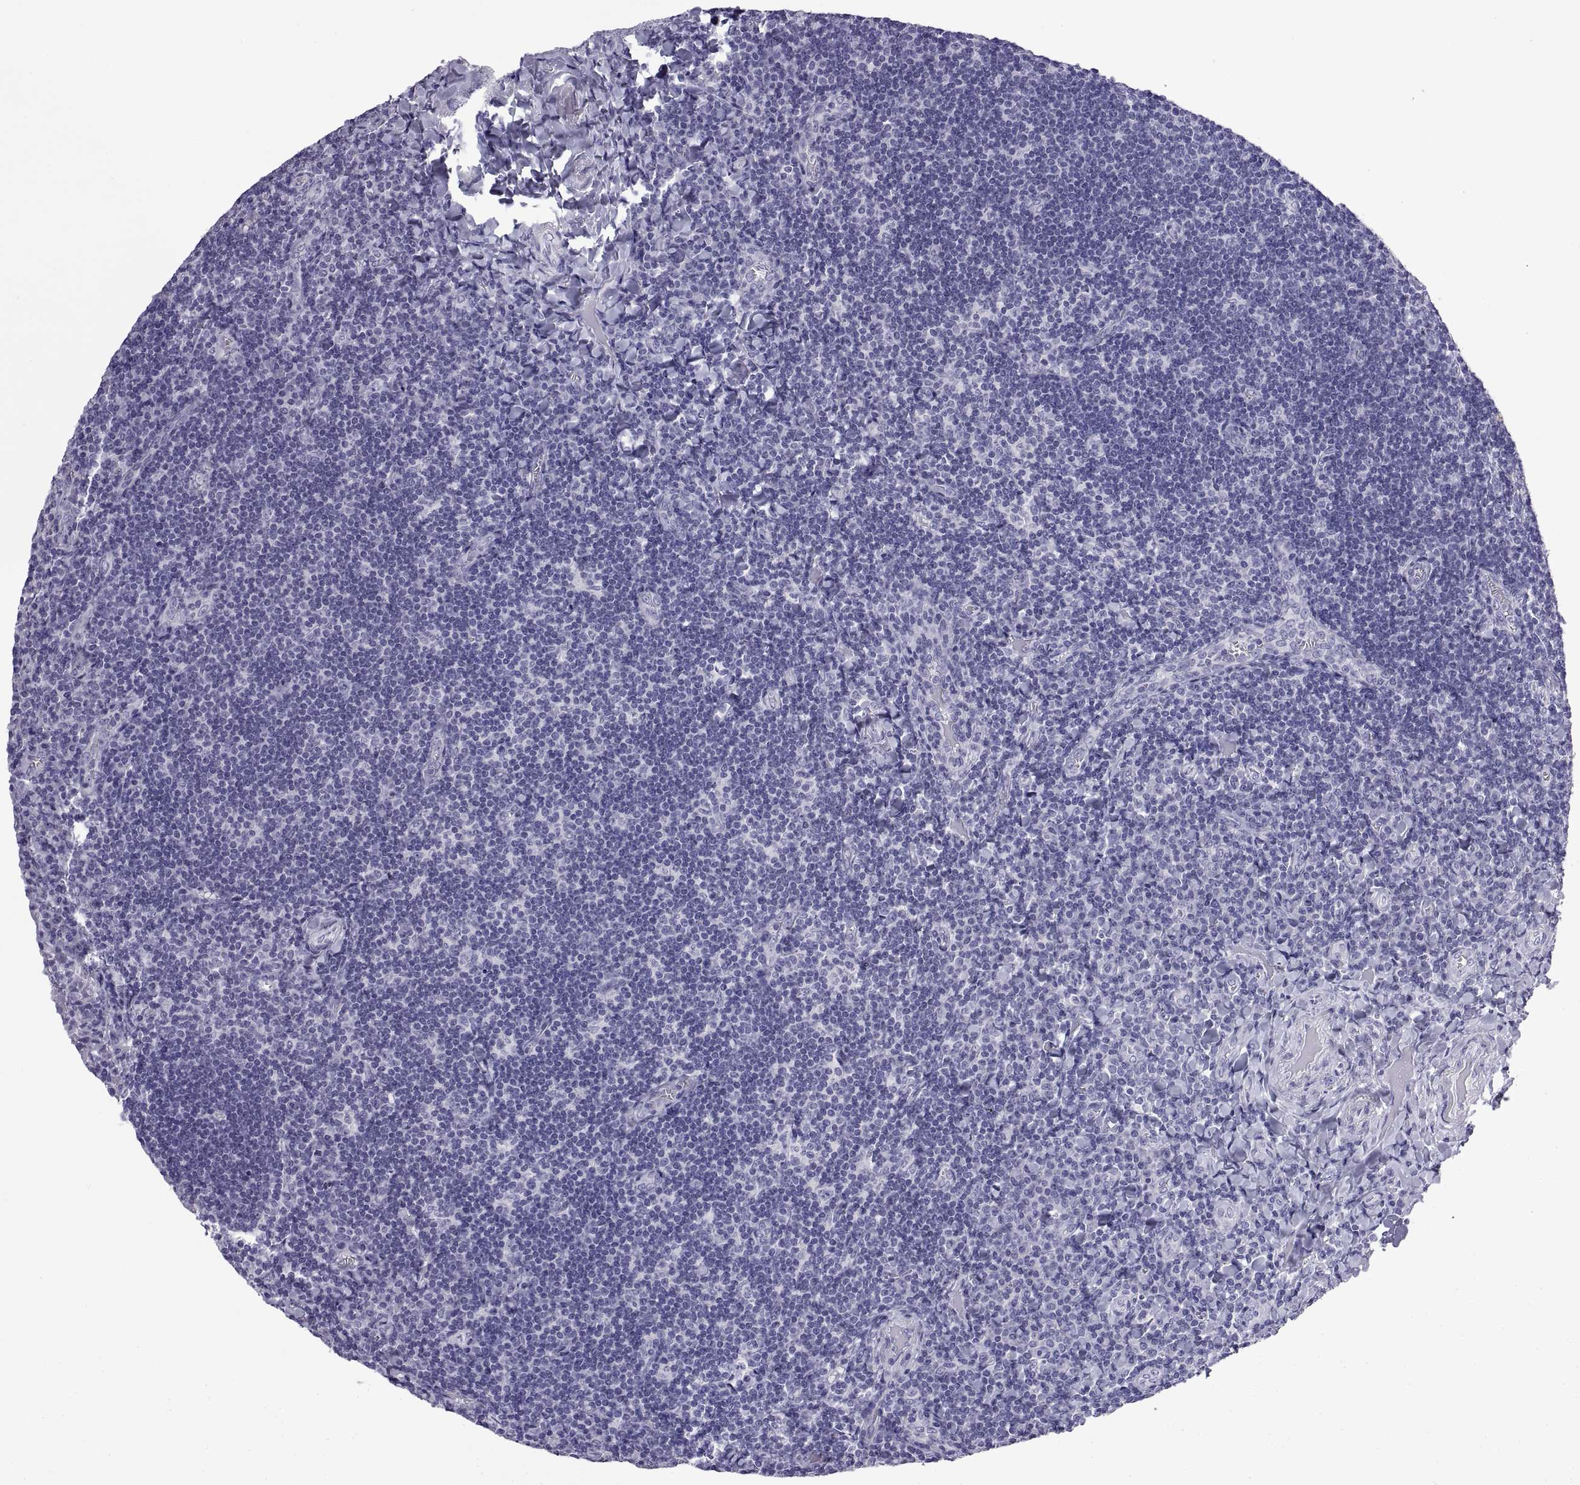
{"staining": {"intensity": "negative", "quantity": "none", "location": "none"}, "tissue": "tonsil", "cell_type": "Germinal center cells", "image_type": "normal", "snomed": [{"axis": "morphology", "description": "Normal tissue, NOS"}, {"axis": "morphology", "description": "Inflammation, NOS"}, {"axis": "topography", "description": "Tonsil"}], "caption": "There is no significant positivity in germinal center cells of tonsil. (Immunohistochemistry (ihc), brightfield microscopy, high magnification).", "gene": "CRISP1", "patient": {"sex": "female", "age": 31}}